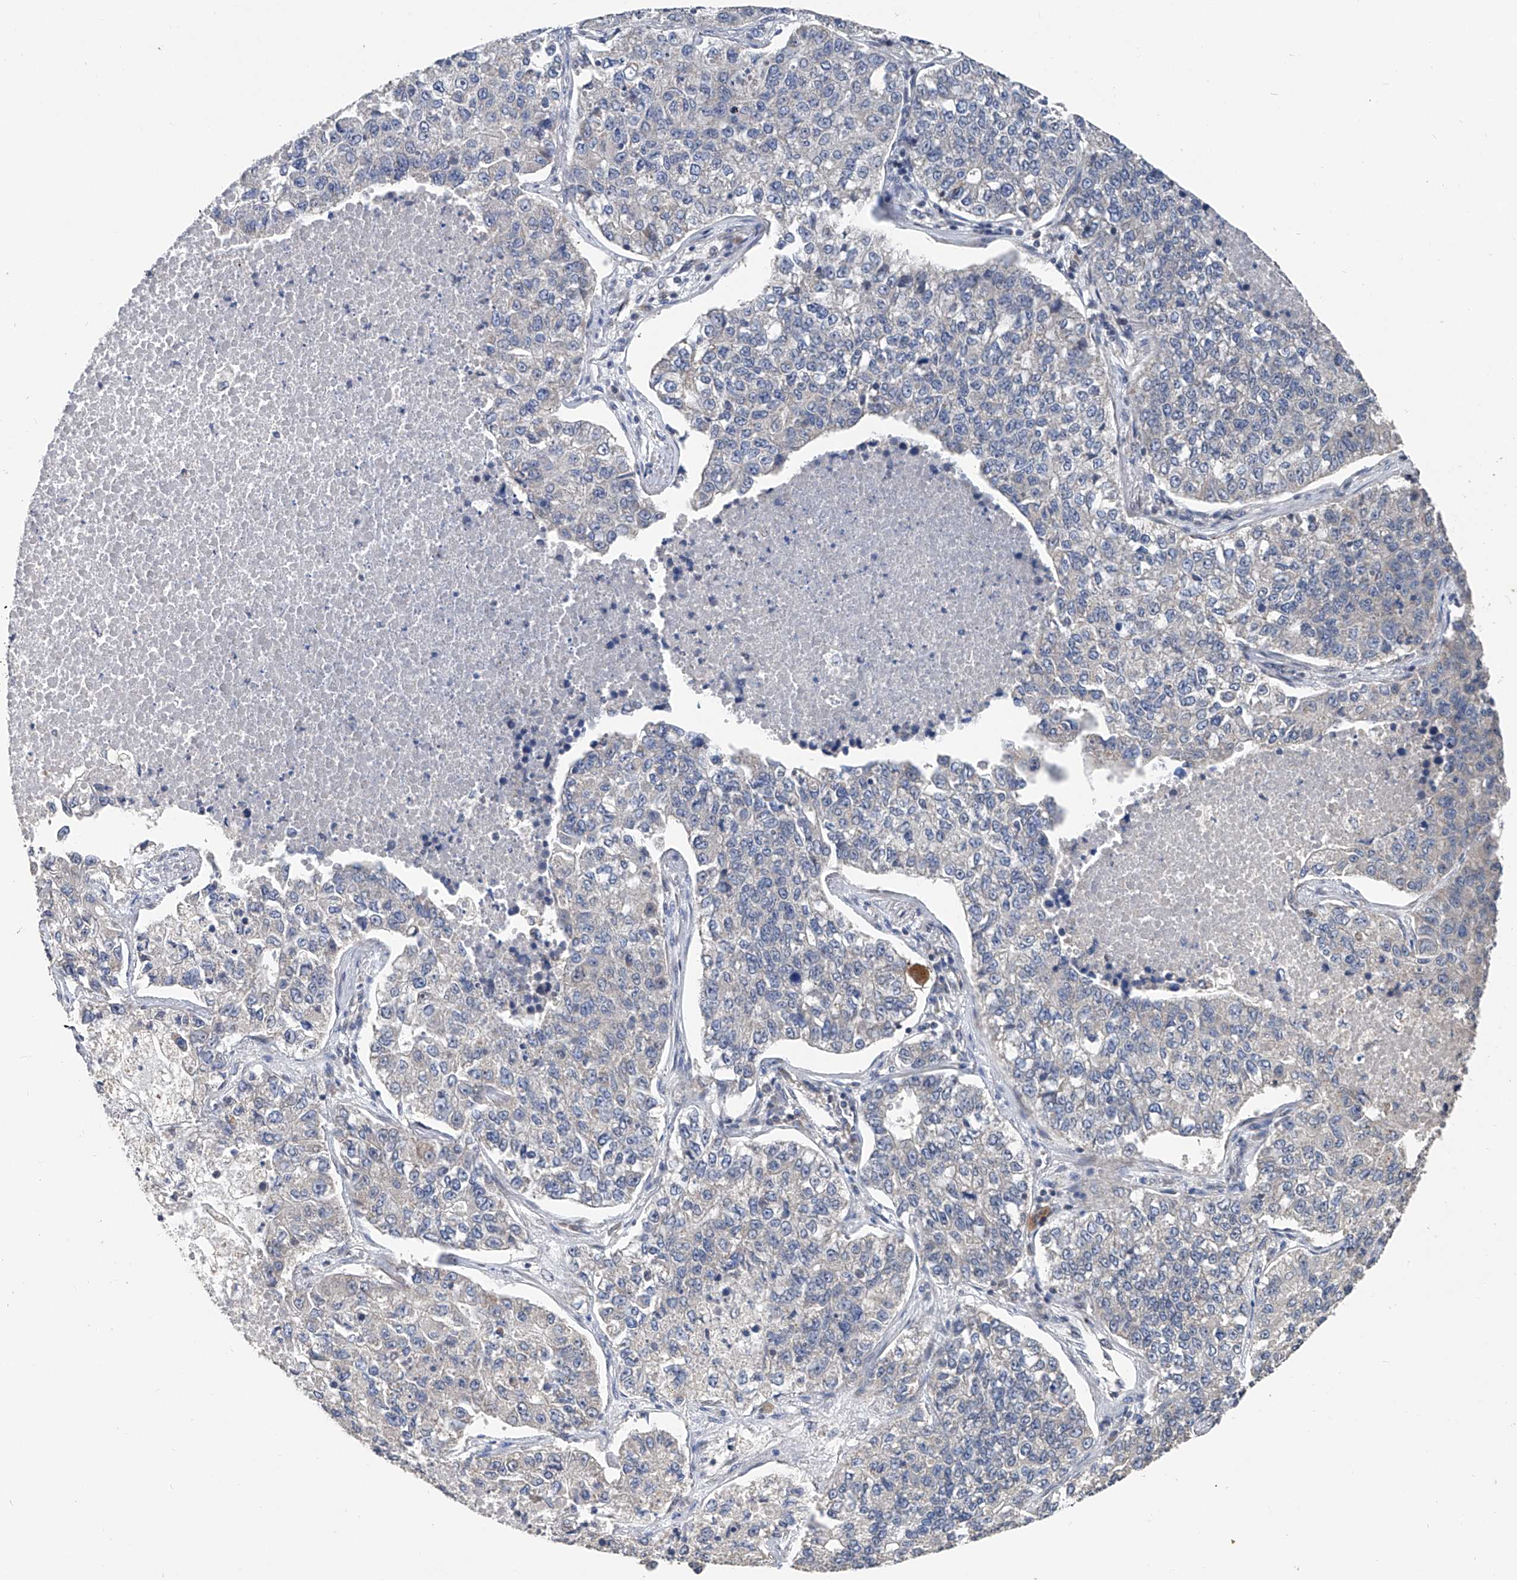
{"staining": {"intensity": "negative", "quantity": "none", "location": "none"}, "tissue": "lung cancer", "cell_type": "Tumor cells", "image_type": "cancer", "snomed": [{"axis": "morphology", "description": "Adenocarcinoma, NOS"}, {"axis": "topography", "description": "Lung"}], "caption": "A high-resolution photomicrograph shows immunohistochemistry staining of adenocarcinoma (lung), which reveals no significant positivity in tumor cells.", "gene": "BCKDHB", "patient": {"sex": "male", "age": 49}}